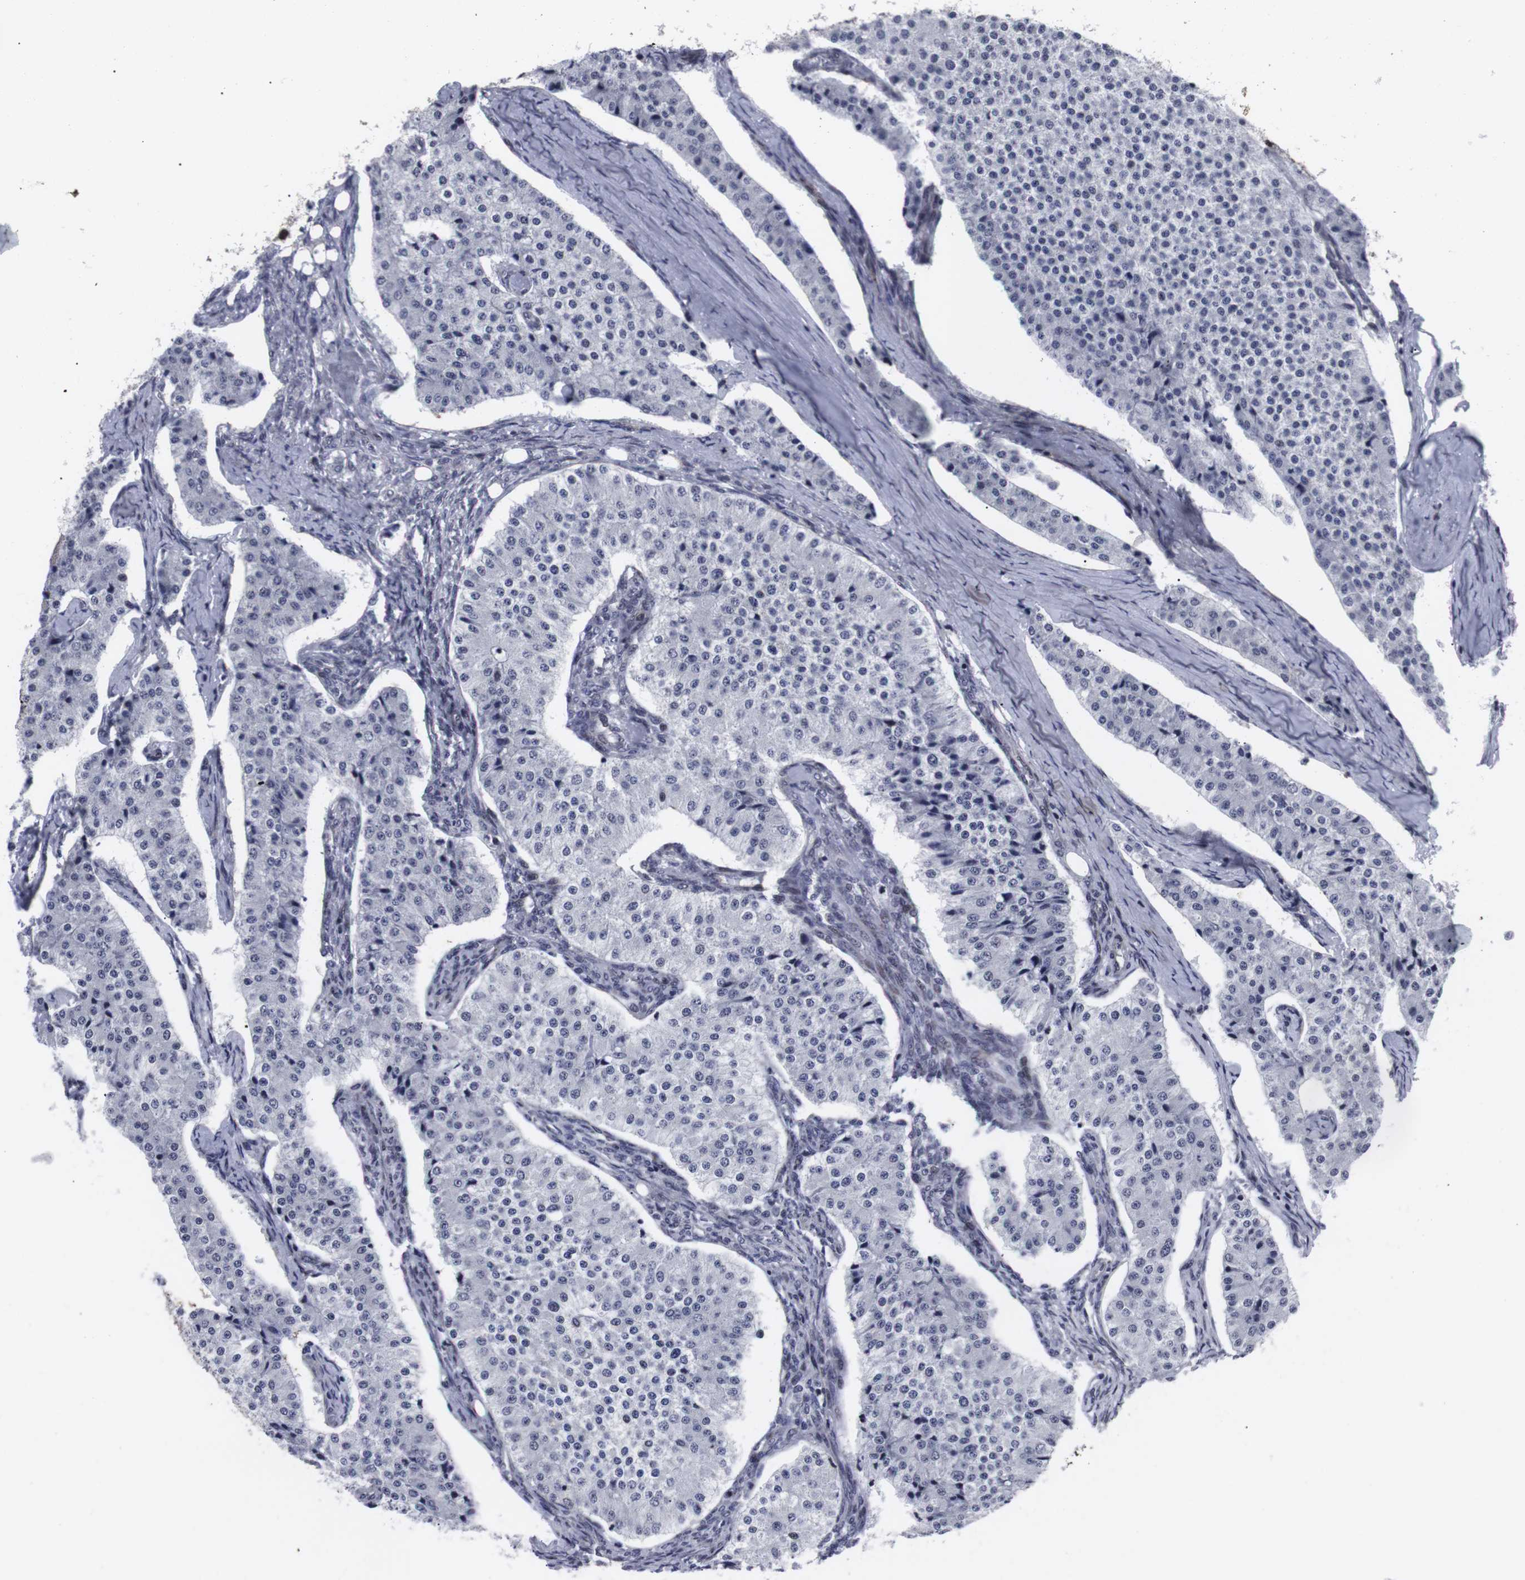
{"staining": {"intensity": "negative", "quantity": "none", "location": "none"}, "tissue": "carcinoid", "cell_type": "Tumor cells", "image_type": "cancer", "snomed": [{"axis": "morphology", "description": "Carcinoid, malignant, NOS"}, {"axis": "topography", "description": "Colon"}], "caption": "The micrograph shows no significant expression in tumor cells of carcinoid.", "gene": "MLH1", "patient": {"sex": "female", "age": 52}}